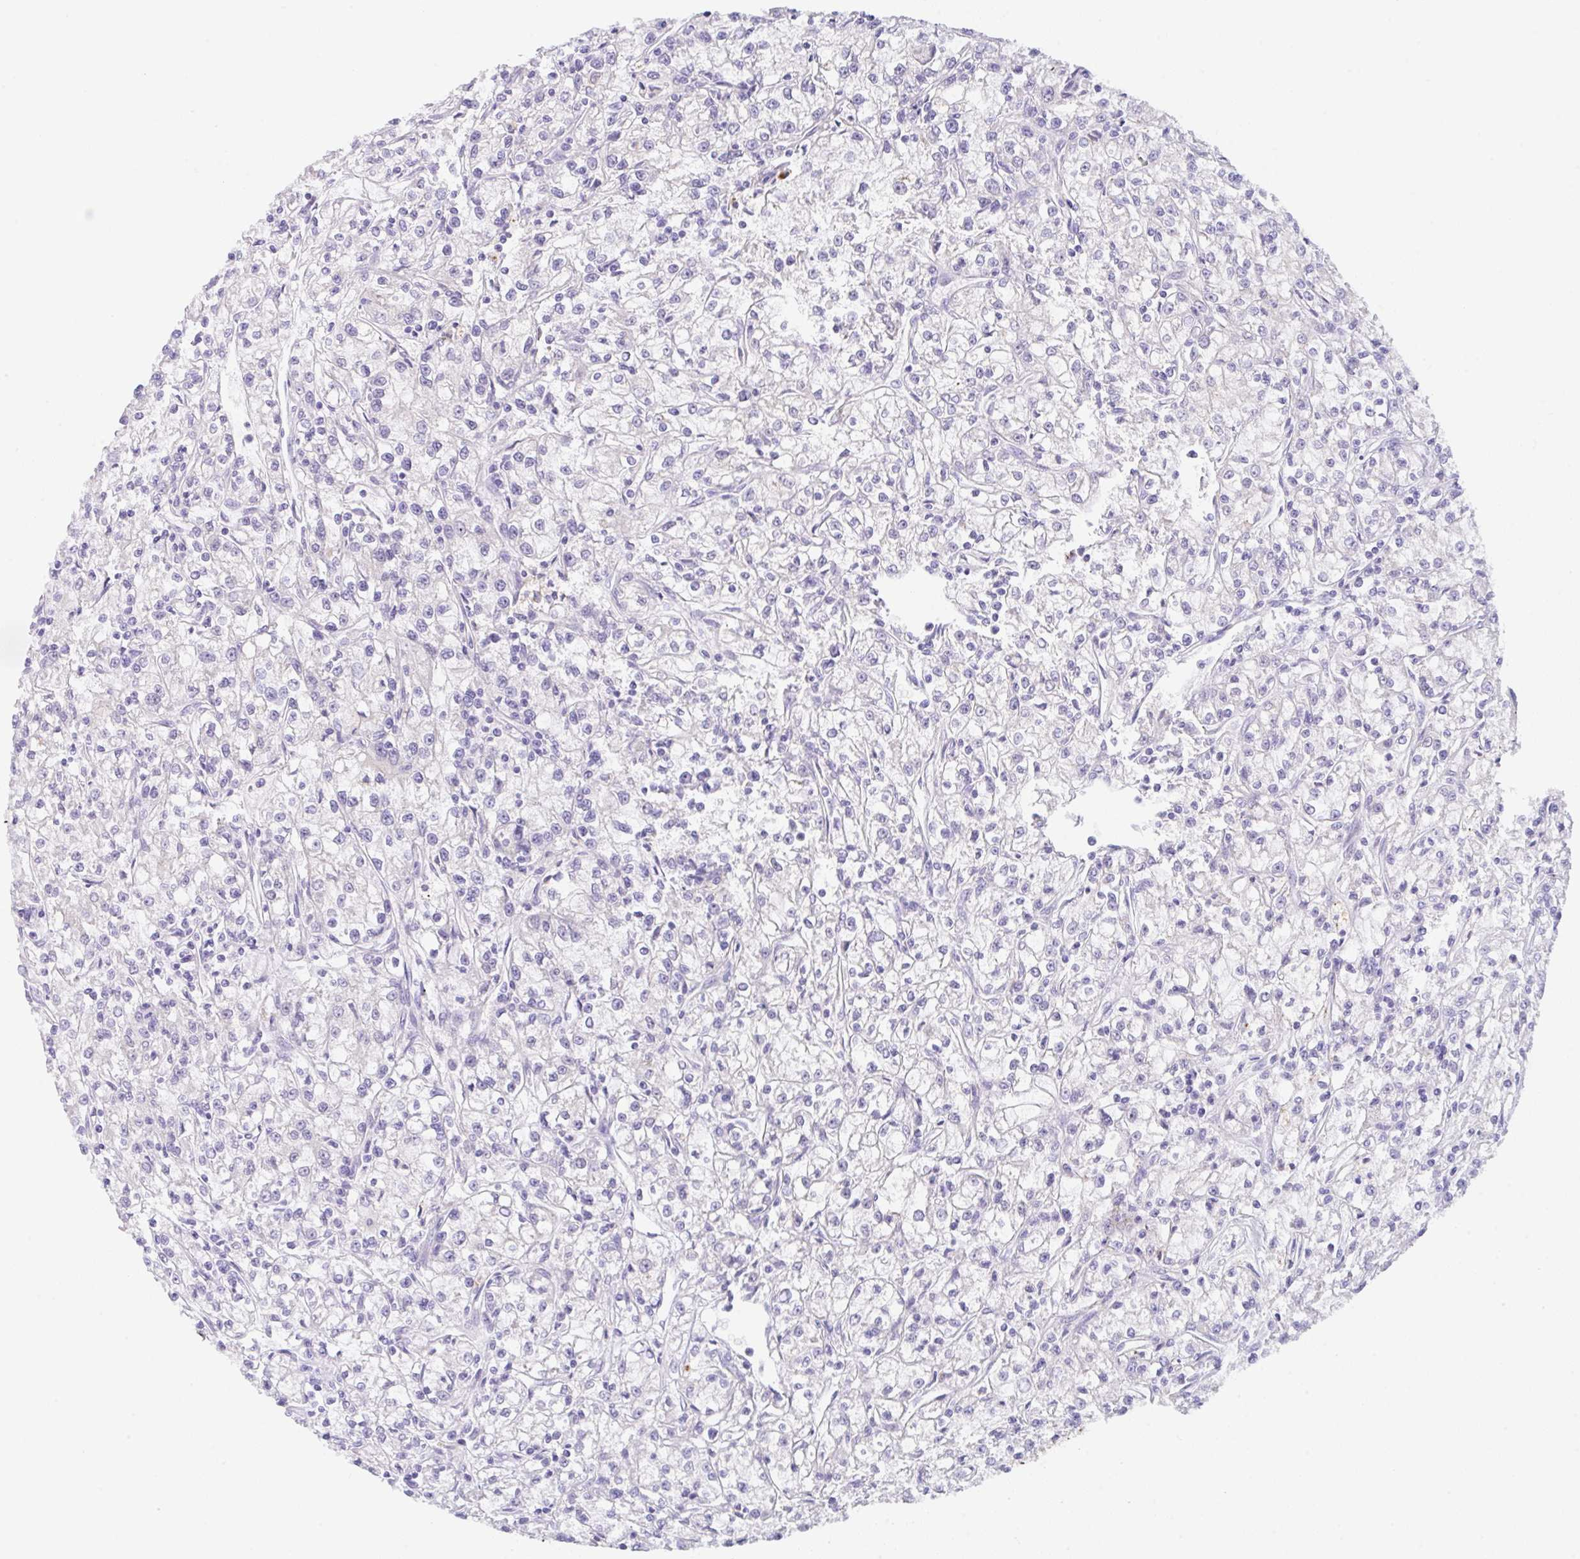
{"staining": {"intensity": "negative", "quantity": "none", "location": "none"}, "tissue": "renal cancer", "cell_type": "Tumor cells", "image_type": "cancer", "snomed": [{"axis": "morphology", "description": "Adenocarcinoma, NOS"}, {"axis": "topography", "description": "Kidney"}], "caption": "DAB (3,3'-diaminobenzidine) immunohistochemical staining of renal cancer reveals no significant expression in tumor cells. The staining is performed using DAB brown chromogen with nuclei counter-stained in using hematoxylin.", "gene": "TRAF4", "patient": {"sex": "female", "age": 59}}